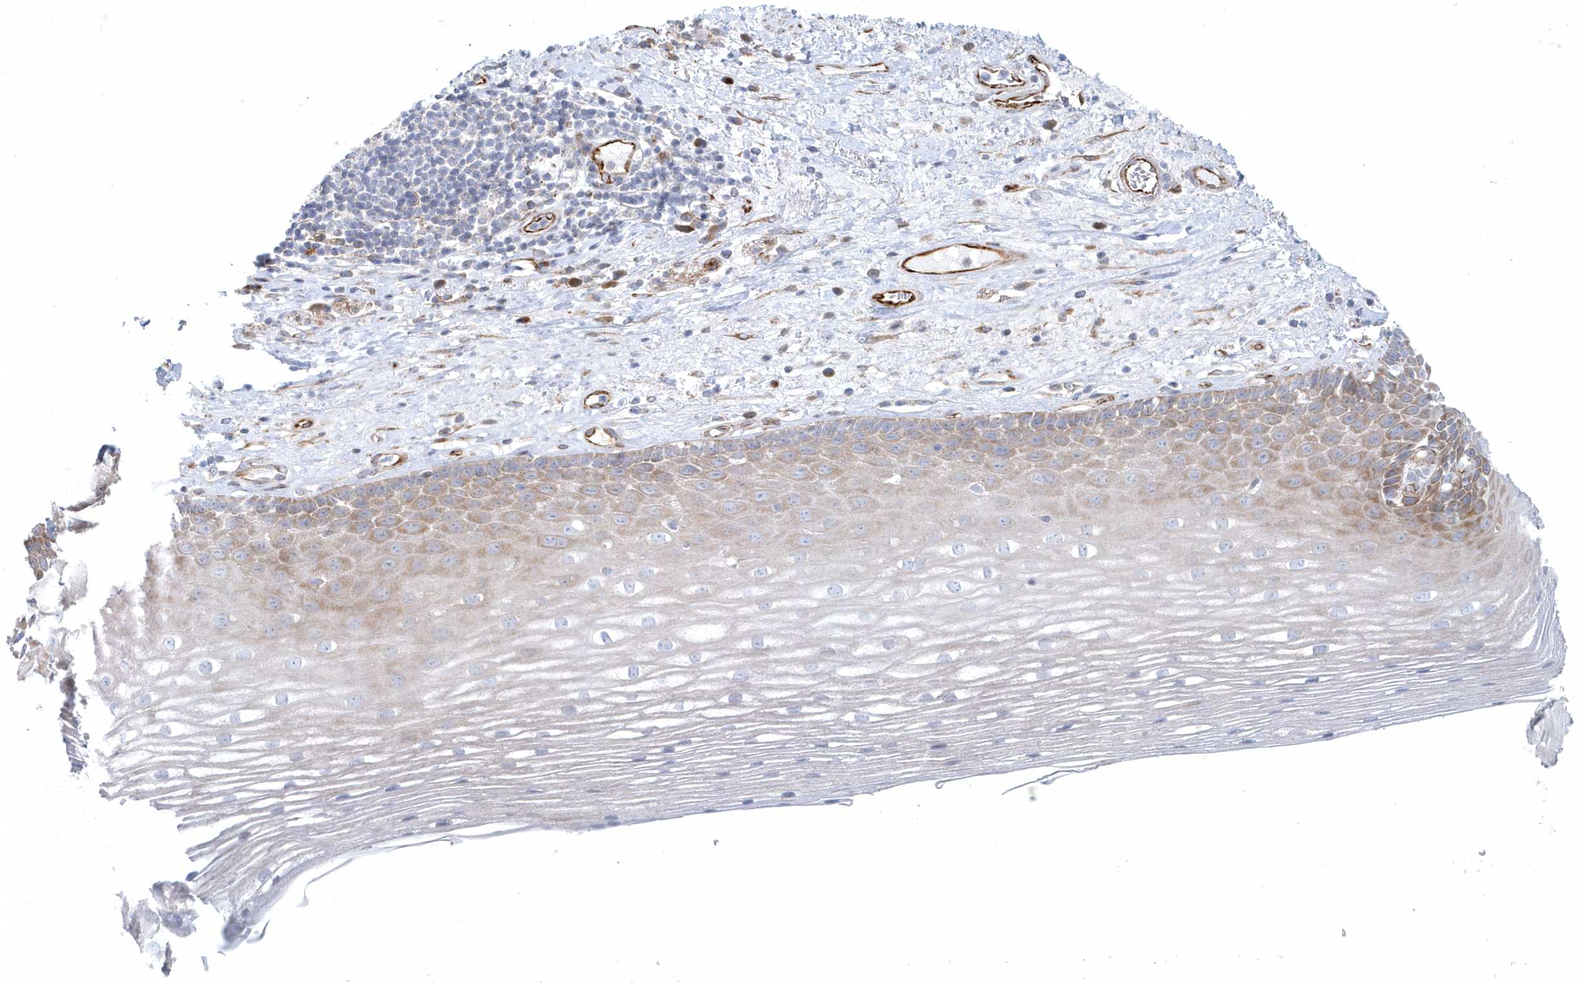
{"staining": {"intensity": "moderate", "quantity": "<25%", "location": "cytoplasmic/membranous"}, "tissue": "esophagus", "cell_type": "Squamous epithelial cells", "image_type": "normal", "snomed": [{"axis": "morphology", "description": "Normal tissue, NOS"}, {"axis": "topography", "description": "Esophagus"}], "caption": "High-magnification brightfield microscopy of normal esophagus stained with DAB (3,3'-diaminobenzidine) (brown) and counterstained with hematoxylin (blue). squamous epithelial cells exhibit moderate cytoplasmic/membranous expression is seen in about<25% of cells.", "gene": "GPR152", "patient": {"sex": "male", "age": 62}}